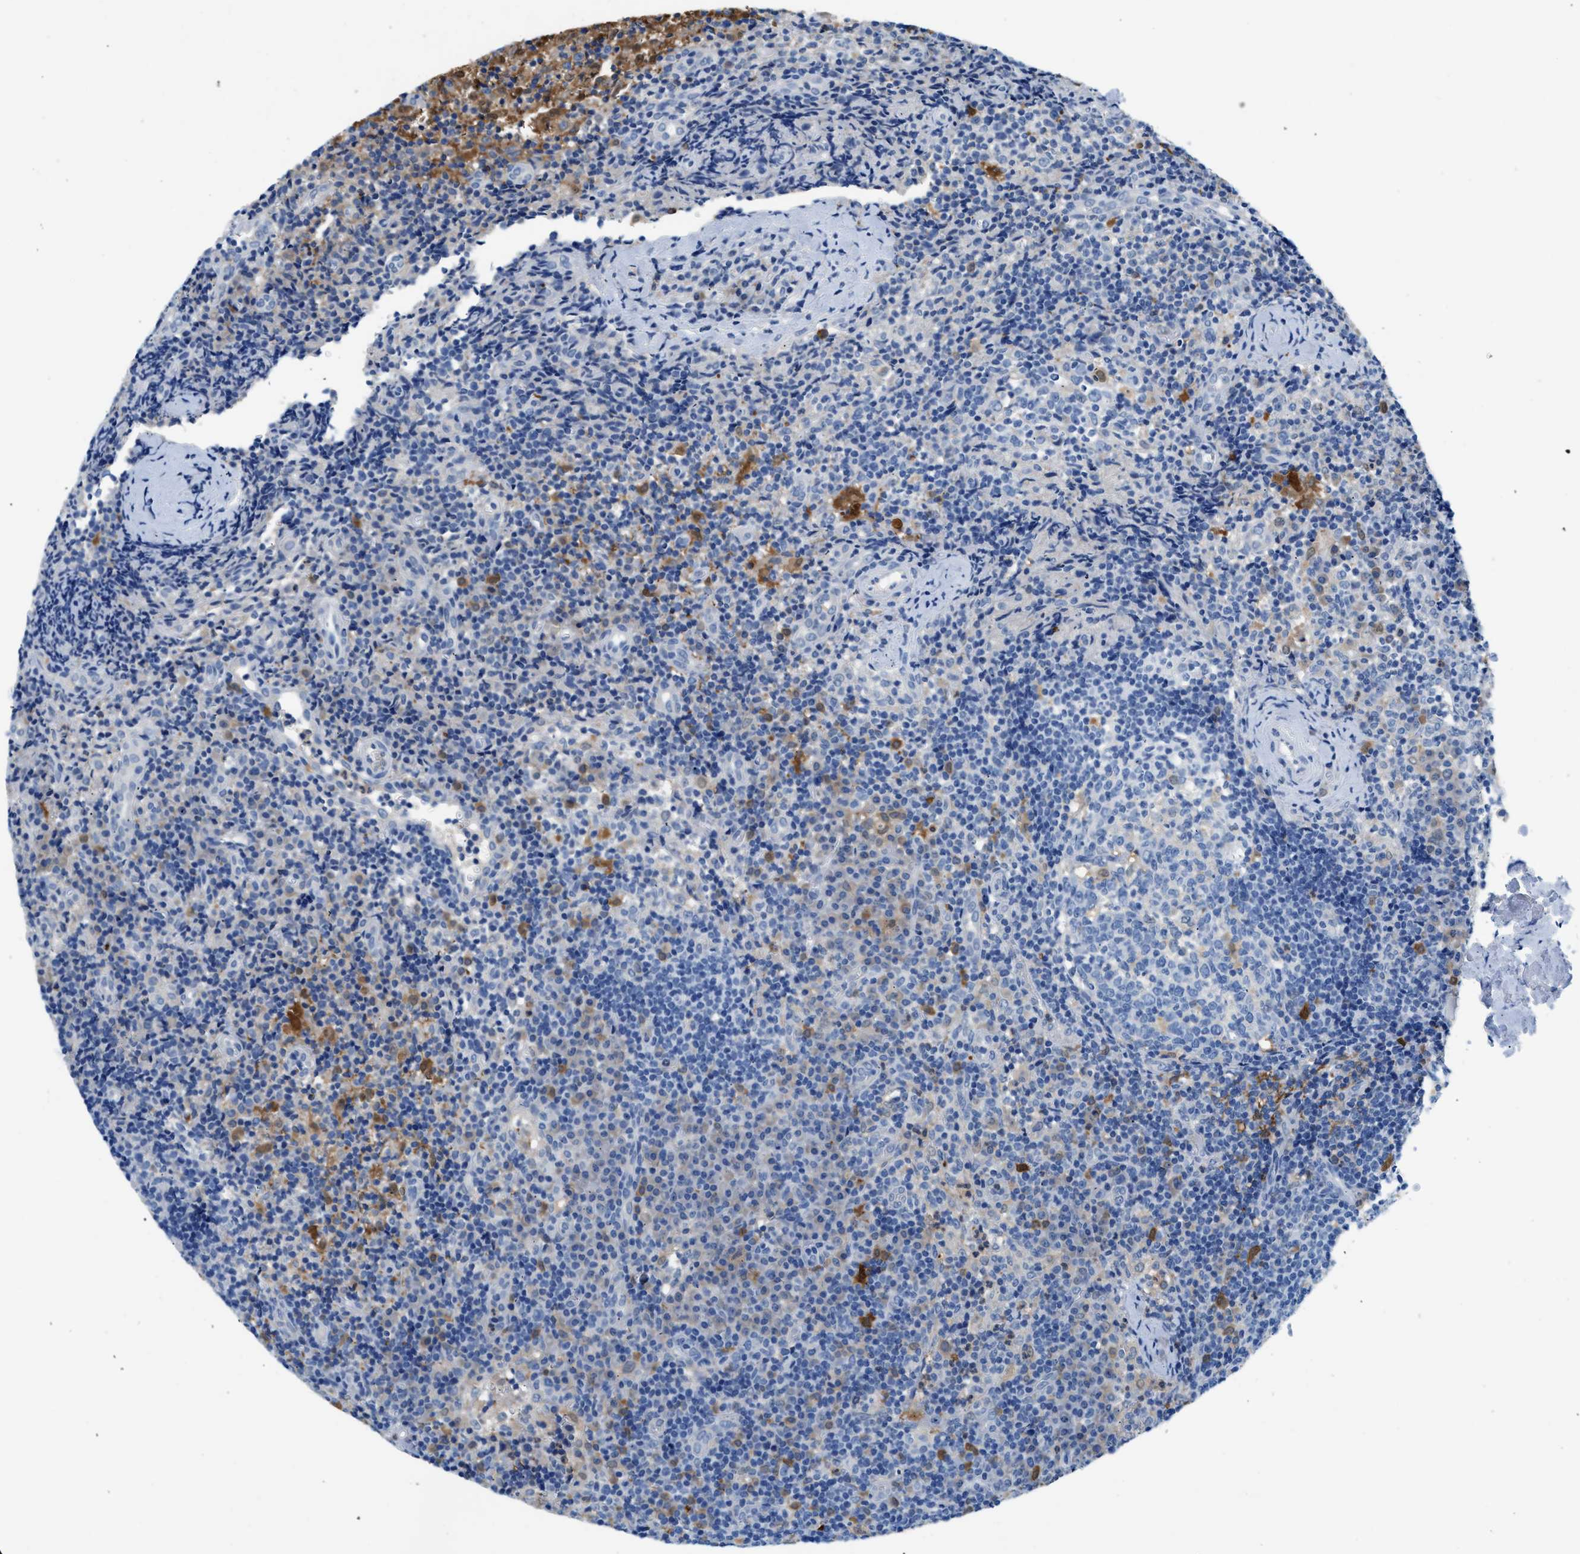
{"staining": {"intensity": "negative", "quantity": "none", "location": "none"}, "tissue": "lymph node", "cell_type": "Germinal center cells", "image_type": "normal", "snomed": [{"axis": "morphology", "description": "Normal tissue, NOS"}, {"axis": "morphology", "description": "Inflammation, NOS"}, {"axis": "topography", "description": "Lymph node"}], "caption": "The histopathology image reveals no staining of germinal center cells in normal lymph node.", "gene": "FADS6", "patient": {"sex": "male", "age": 55}}